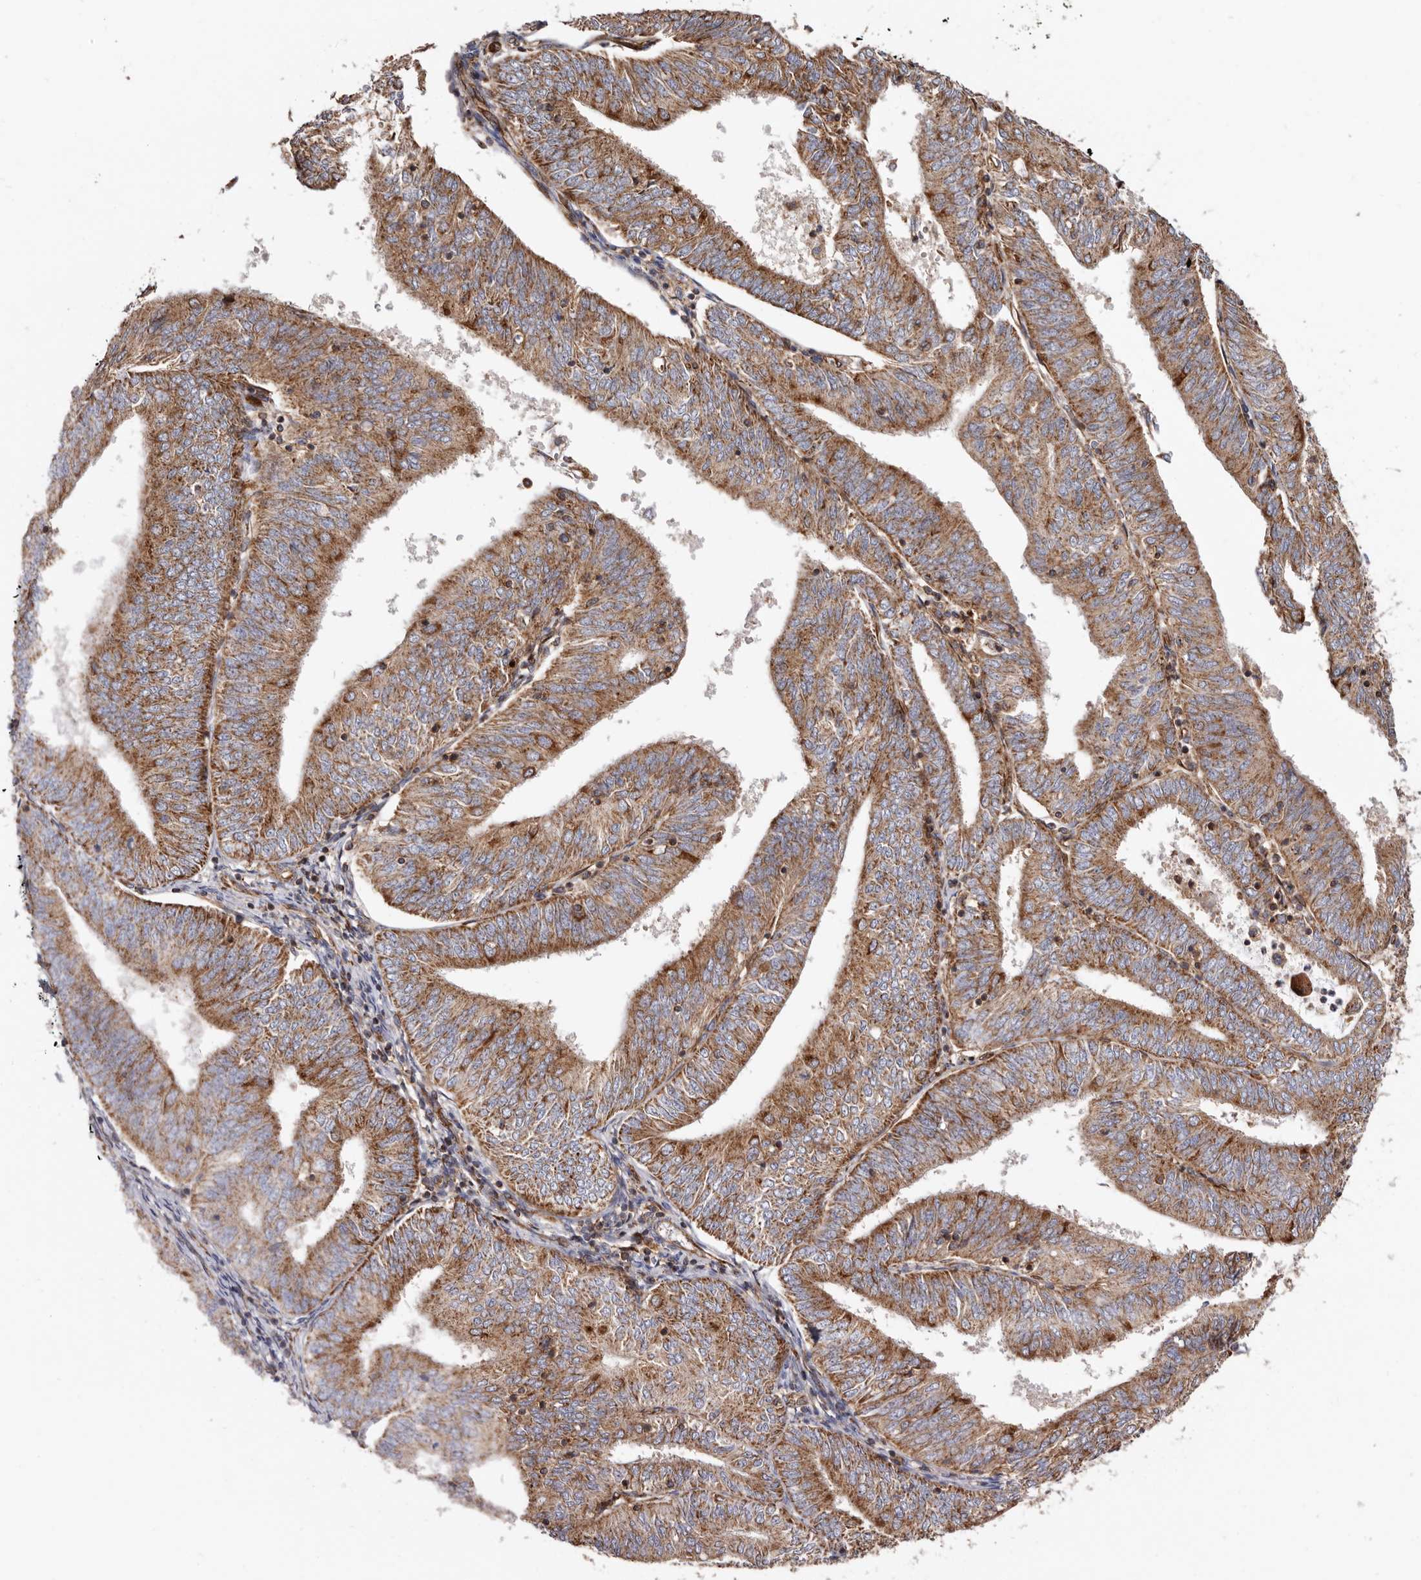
{"staining": {"intensity": "moderate", "quantity": ">75%", "location": "cytoplasmic/membranous"}, "tissue": "endometrial cancer", "cell_type": "Tumor cells", "image_type": "cancer", "snomed": [{"axis": "morphology", "description": "Adenocarcinoma, NOS"}, {"axis": "topography", "description": "Endometrium"}], "caption": "Adenocarcinoma (endometrial) stained with IHC reveals moderate cytoplasmic/membranous expression in about >75% of tumor cells. (DAB IHC, brown staining for protein, blue staining for nuclei).", "gene": "COQ8B", "patient": {"sex": "female", "age": 58}}